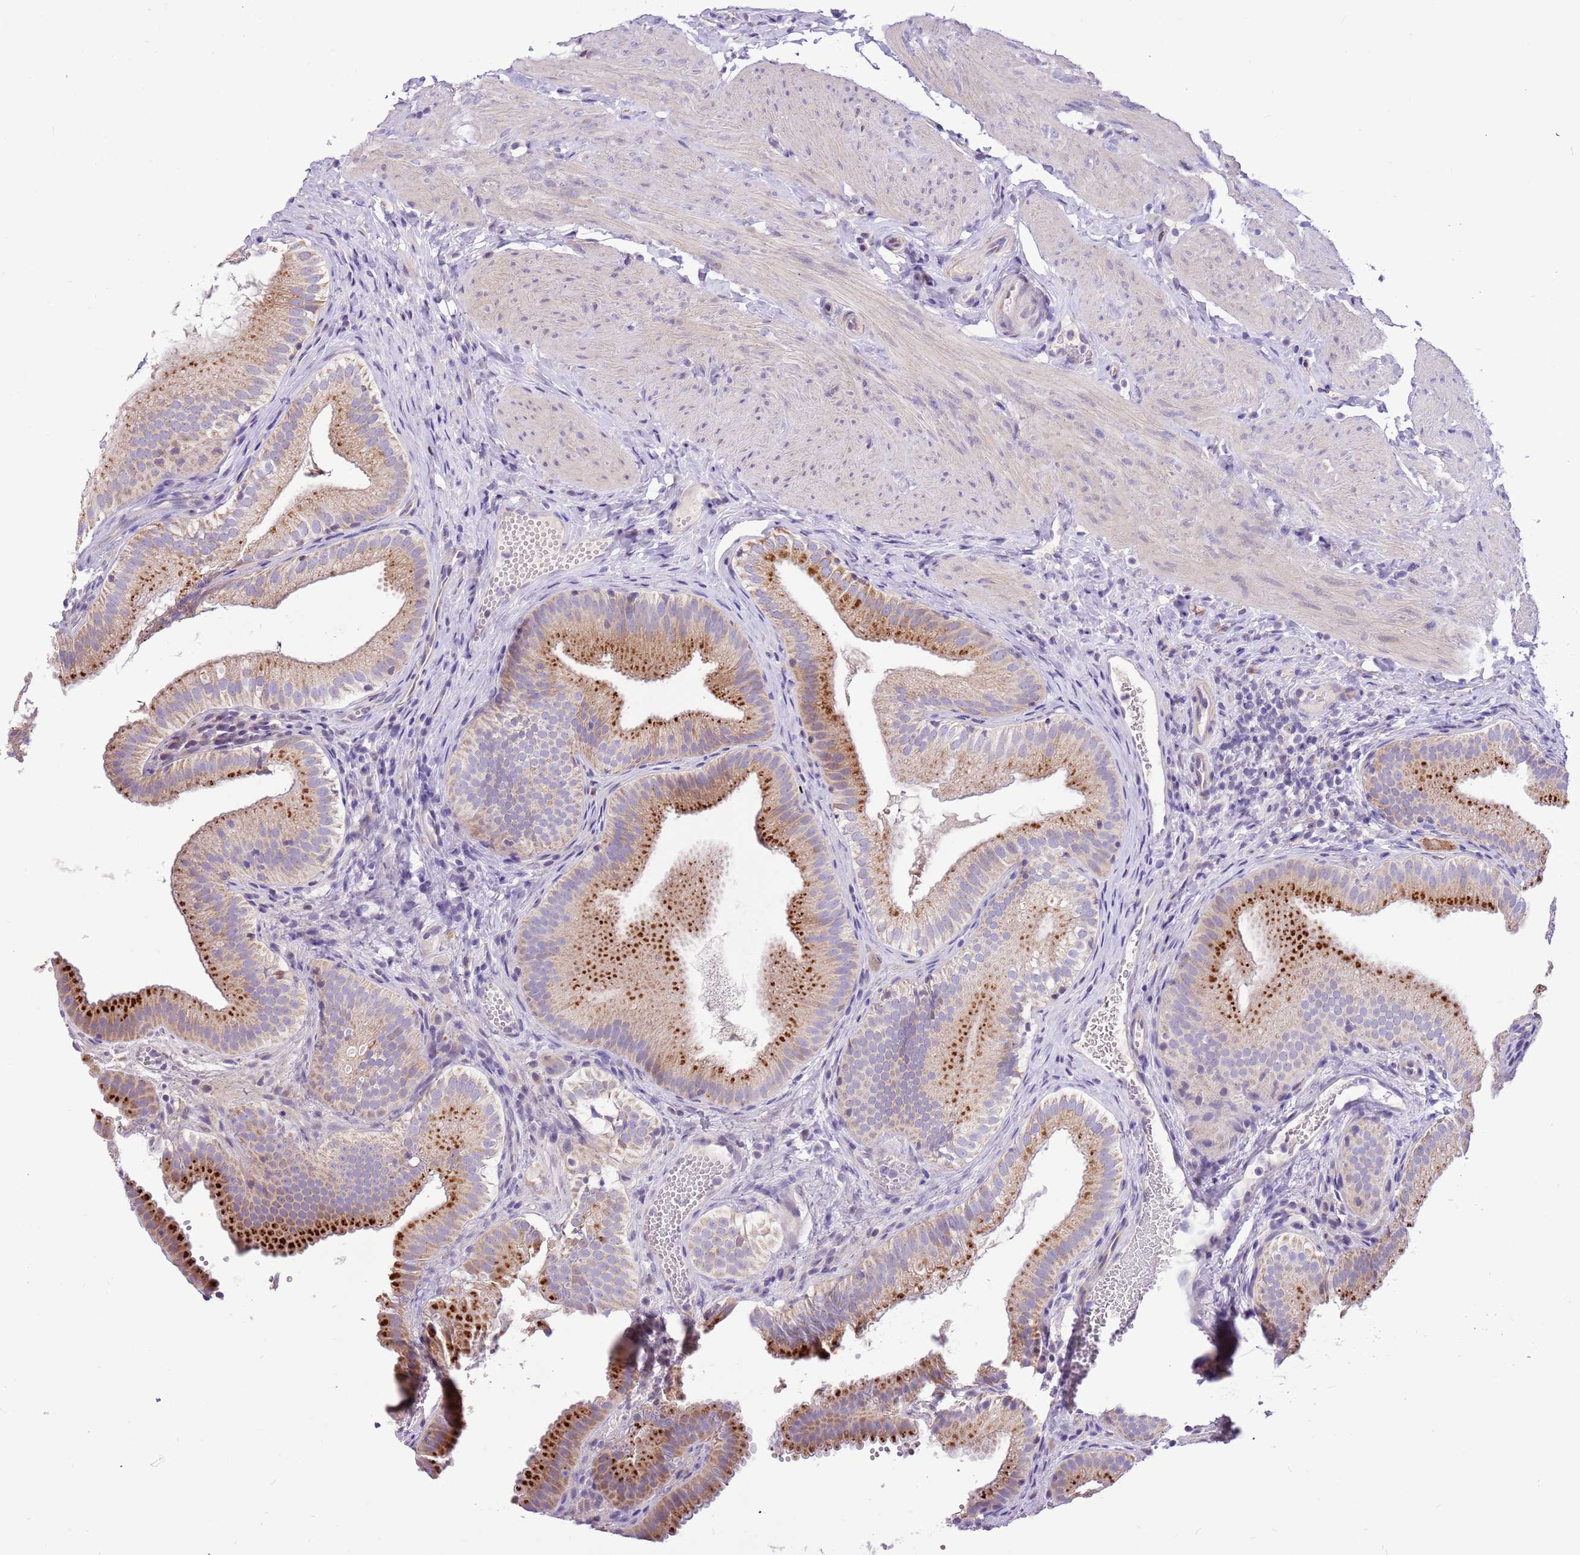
{"staining": {"intensity": "strong", "quantity": "25%-75%", "location": "cytoplasmic/membranous"}, "tissue": "gallbladder", "cell_type": "Glandular cells", "image_type": "normal", "snomed": [{"axis": "morphology", "description": "Normal tissue, NOS"}, {"axis": "topography", "description": "Gallbladder"}], "caption": "Normal gallbladder displays strong cytoplasmic/membranous positivity in approximately 25%-75% of glandular cells (DAB (3,3'-diaminobenzidine) IHC, brown staining for protein, blue staining for nuclei)..", "gene": "COX17", "patient": {"sex": "female", "age": 30}}